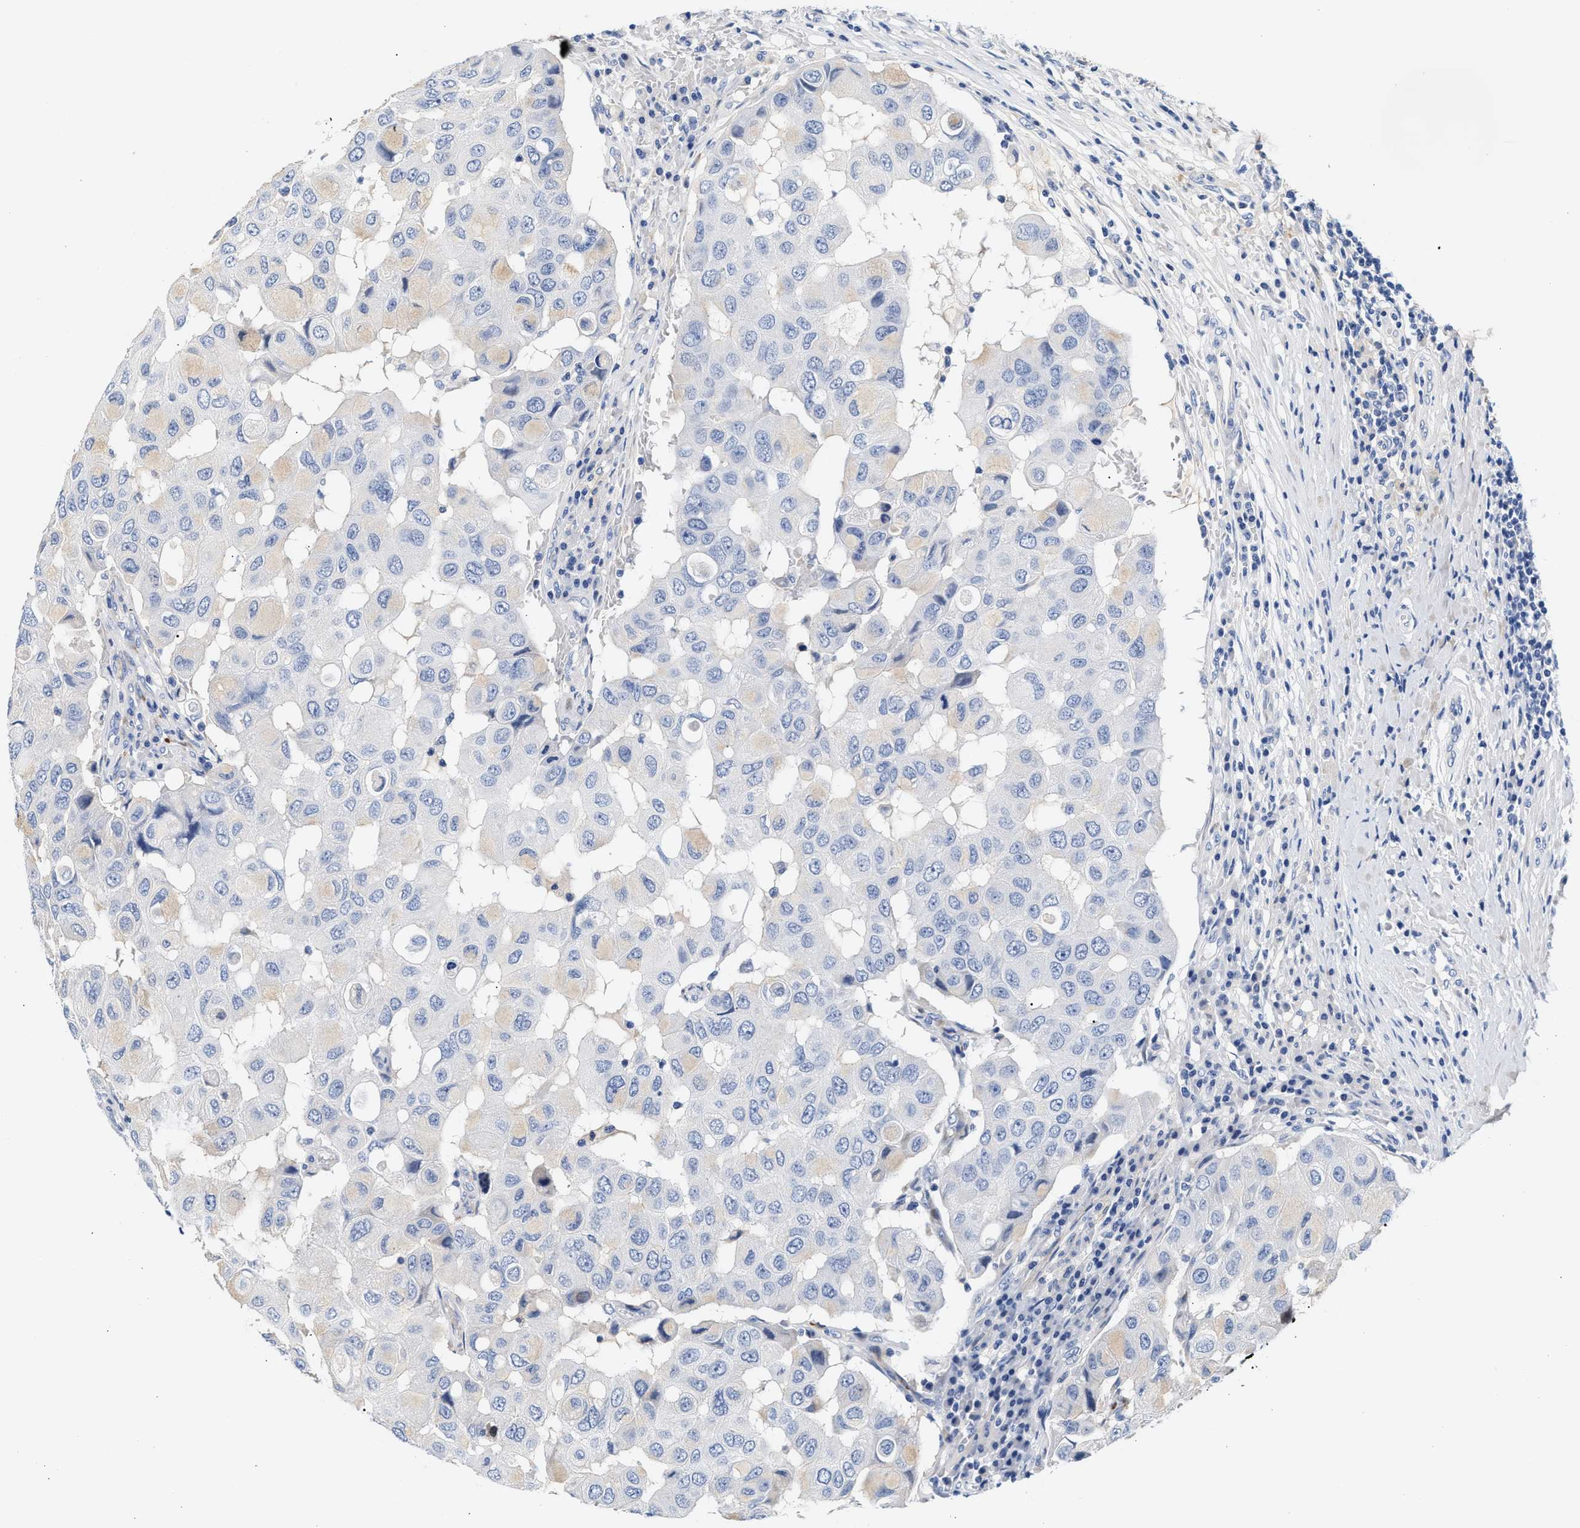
{"staining": {"intensity": "negative", "quantity": "none", "location": "none"}, "tissue": "breast cancer", "cell_type": "Tumor cells", "image_type": "cancer", "snomed": [{"axis": "morphology", "description": "Duct carcinoma"}, {"axis": "topography", "description": "Breast"}], "caption": "A micrograph of human breast cancer (infiltrating ductal carcinoma) is negative for staining in tumor cells. (DAB immunohistochemistry (IHC), high magnification).", "gene": "ACTL7B", "patient": {"sex": "female", "age": 27}}